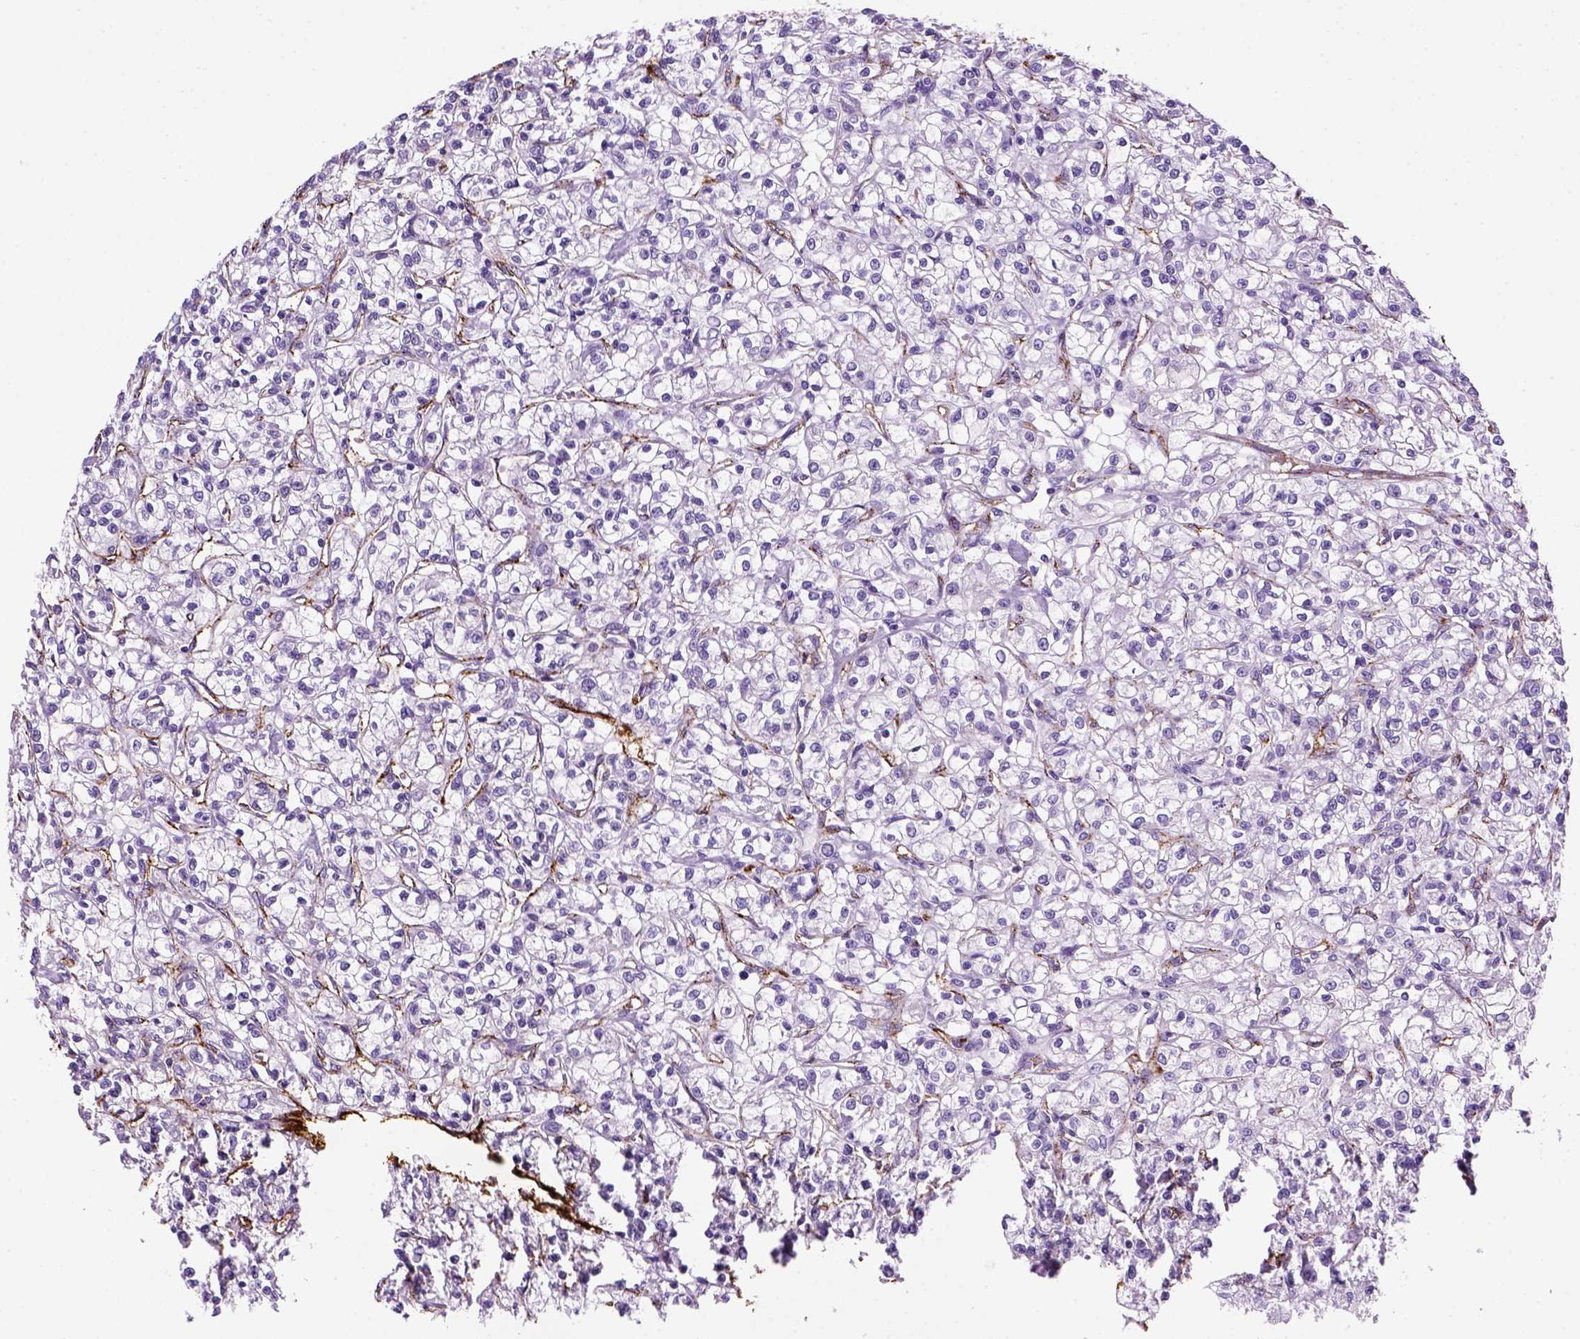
{"staining": {"intensity": "negative", "quantity": "none", "location": "none"}, "tissue": "renal cancer", "cell_type": "Tumor cells", "image_type": "cancer", "snomed": [{"axis": "morphology", "description": "Adenocarcinoma, NOS"}, {"axis": "topography", "description": "Kidney"}], "caption": "A micrograph of human renal cancer (adenocarcinoma) is negative for staining in tumor cells.", "gene": "VWF", "patient": {"sex": "female", "age": 59}}